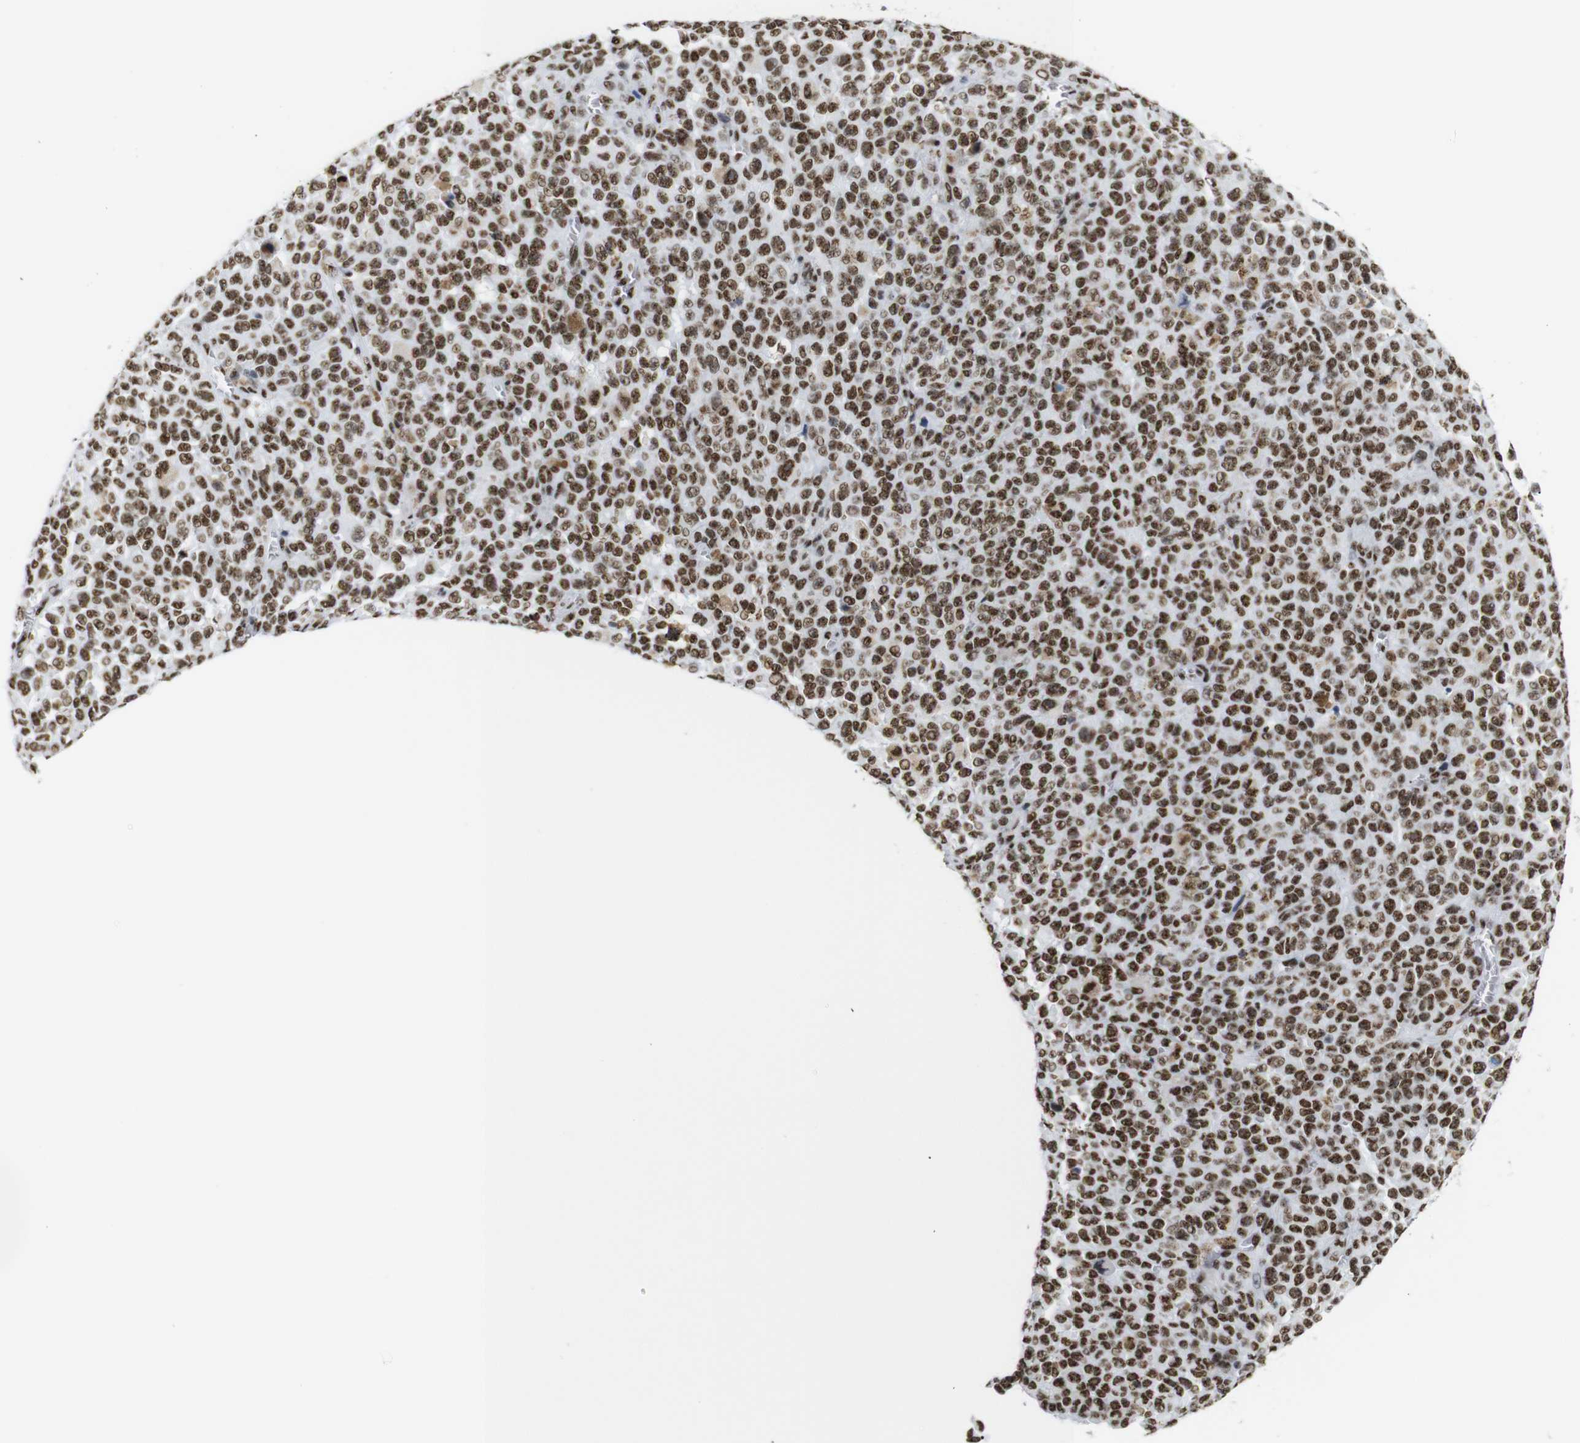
{"staining": {"intensity": "strong", "quantity": ">75%", "location": "nuclear"}, "tissue": "melanoma", "cell_type": "Tumor cells", "image_type": "cancer", "snomed": [{"axis": "morphology", "description": "Malignant melanoma, NOS"}, {"axis": "topography", "description": "Skin"}], "caption": "Protein staining of malignant melanoma tissue displays strong nuclear expression in approximately >75% of tumor cells.", "gene": "TRA2B", "patient": {"sex": "female", "age": 82}}